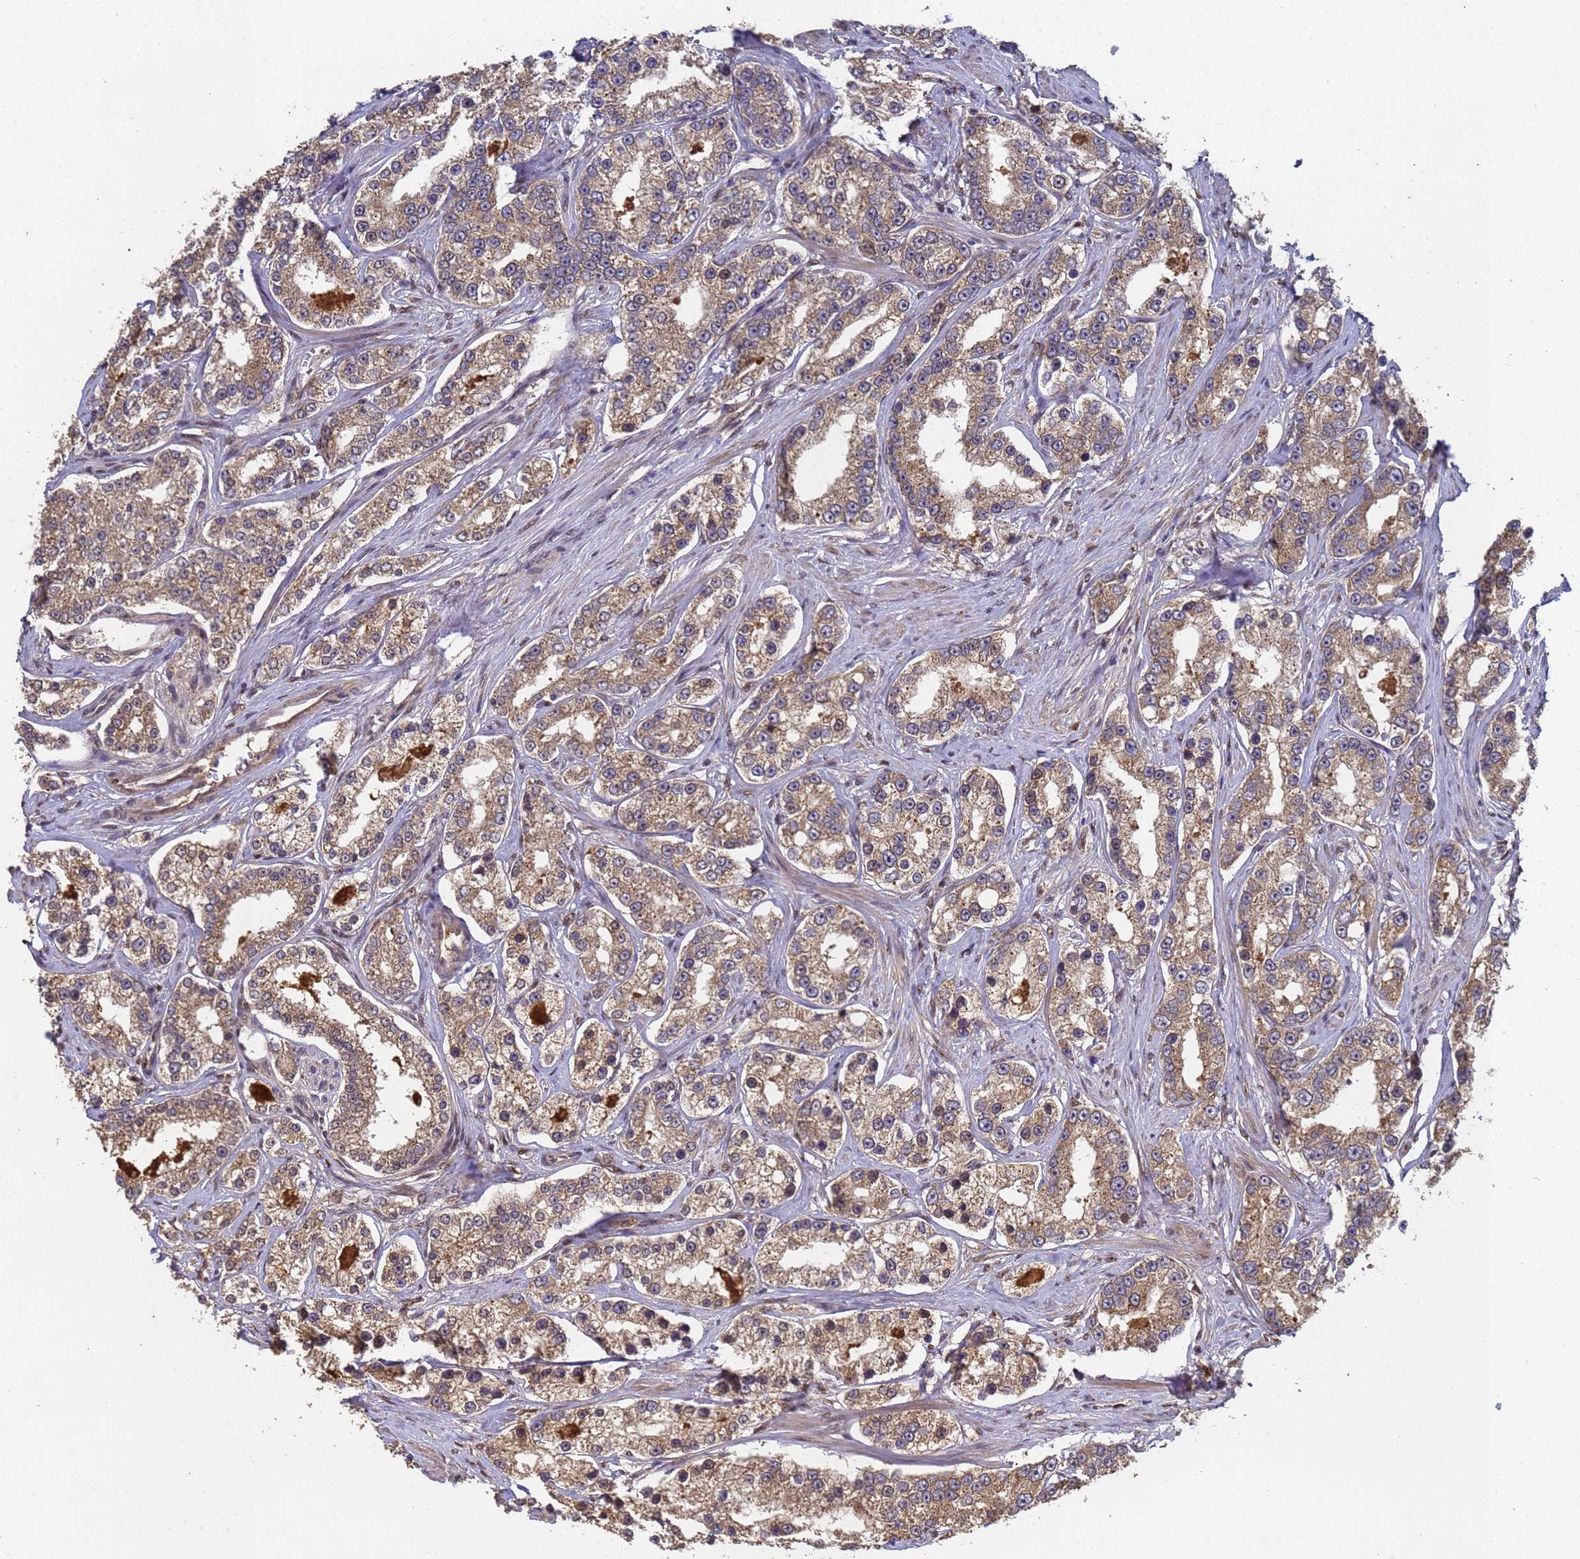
{"staining": {"intensity": "moderate", "quantity": ">75%", "location": "cytoplasmic/membranous"}, "tissue": "prostate cancer", "cell_type": "Tumor cells", "image_type": "cancer", "snomed": [{"axis": "morphology", "description": "Normal tissue, NOS"}, {"axis": "morphology", "description": "Adenocarcinoma, High grade"}, {"axis": "topography", "description": "Prostate"}], "caption": "Immunohistochemical staining of human prostate cancer displays medium levels of moderate cytoplasmic/membranous protein positivity in approximately >75% of tumor cells. Using DAB (3,3'-diaminobenzidine) (brown) and hematoxylin (blue) stains, captured at high magnification using brightfield microscopy.", "gene": "SECISBP2", "patient": {"sex": "male", "age": 83}}